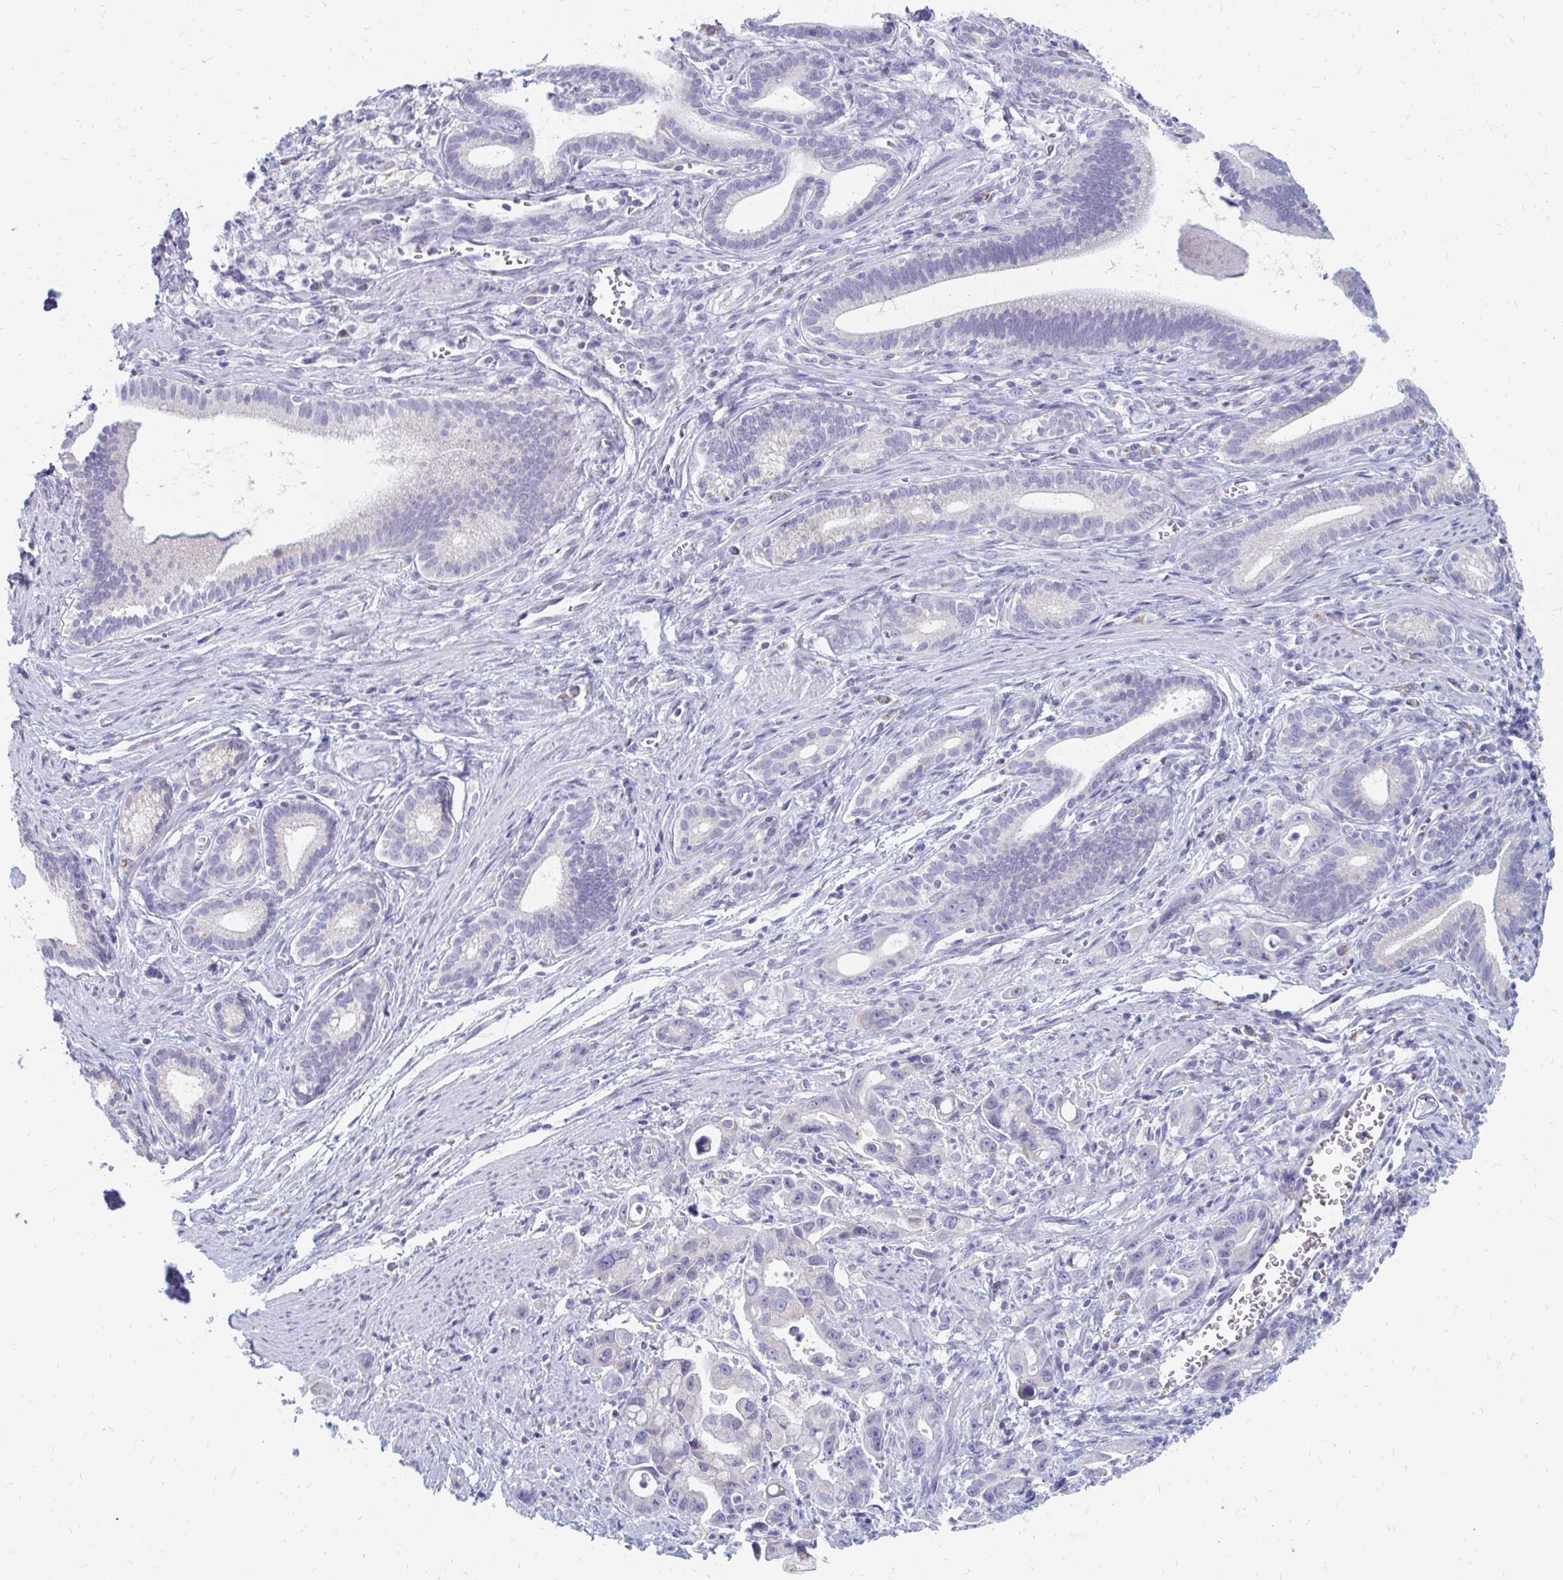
{"staining": {"intensity": "moderate", "quantity": "<25%", "location": "cytoplasmic/membranous"}, "tissue": "pancreatic cancer", "cell_type": "Tumor cells", "image_type": "cancer", "snomed": [{"axis": "morphology", "description": "Adenocarcinoma, NOS"}, {"axis": "topography", "description": "Pancreas"}], "caption": "Immunohistochemistry (DAB (3,3'-diaminobenzidine)) staining of pancreatic cancer (adenocarcinoma) reveals moderate cytoplasmic/membranous protein positivity in about <25% of tumor cells.", "gene": "OR10V1", "patient": {"sex": "male", "age": 68}}